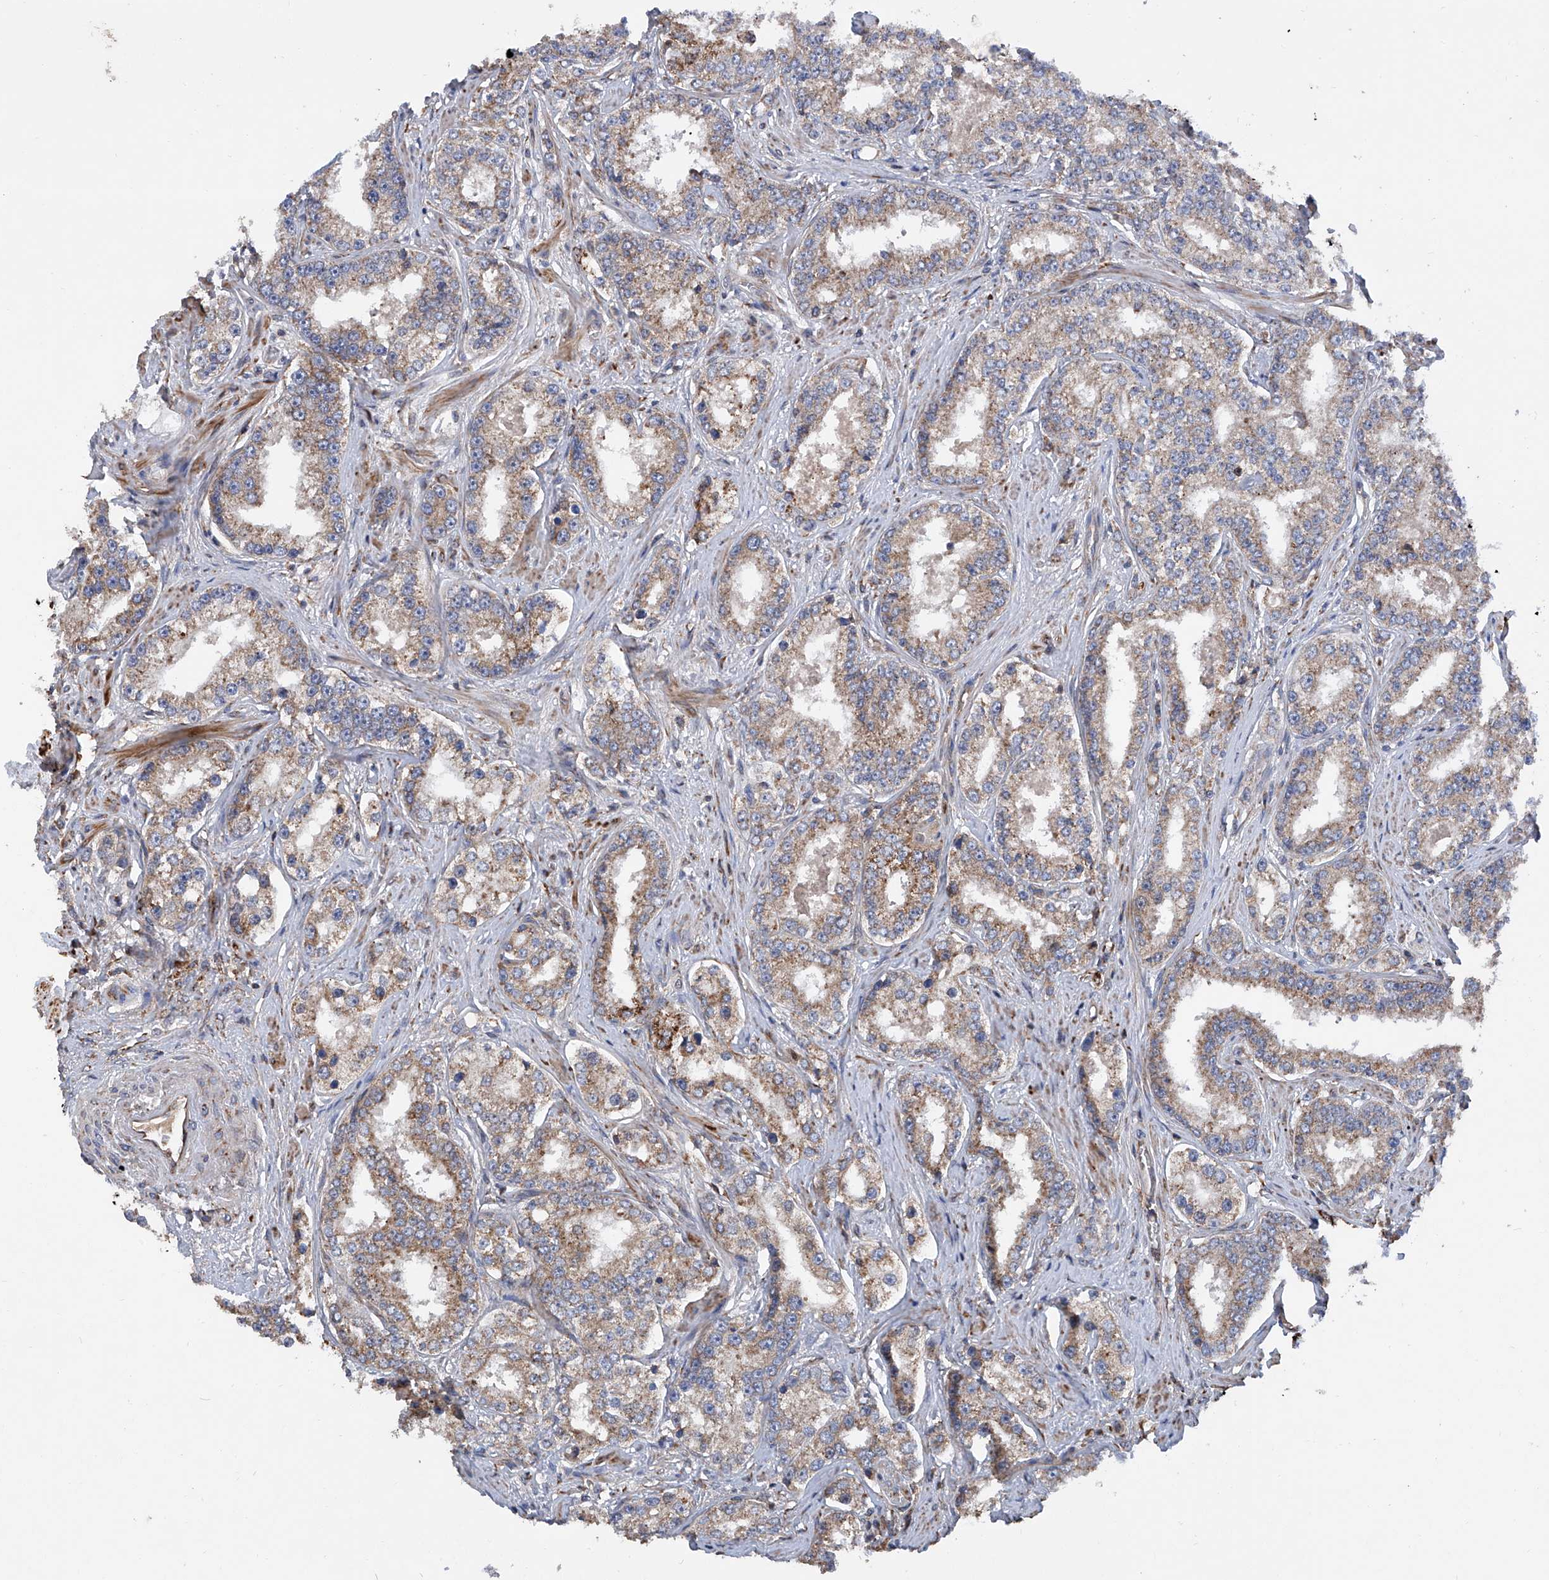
{"staining": {"intensity": "moderate", "quantity": ">75%", "location": "cytoplasmic/membranous"}, "tissue": "prostate cancer", "cell_type": "Tumor cells", "image_type": "cancer", "snomed": [{"axis": "morphology", "description": "Normal tissue, NOS"}, {"axis": "morphology", "description": "Adenocarcinoma, High grade"}, {"axis": "topography", "description": "Prostate"}], "caption": "There is medium levels of moderate cytoplasmic/membranous positivity in tumor cells of prostate cancer (adenocarcinoma (high-grade)), as demonstrated by immunohistochemical staining (brown color).", "gene": "ASCC3", "patient": {"sex": "male", "age": 83}}